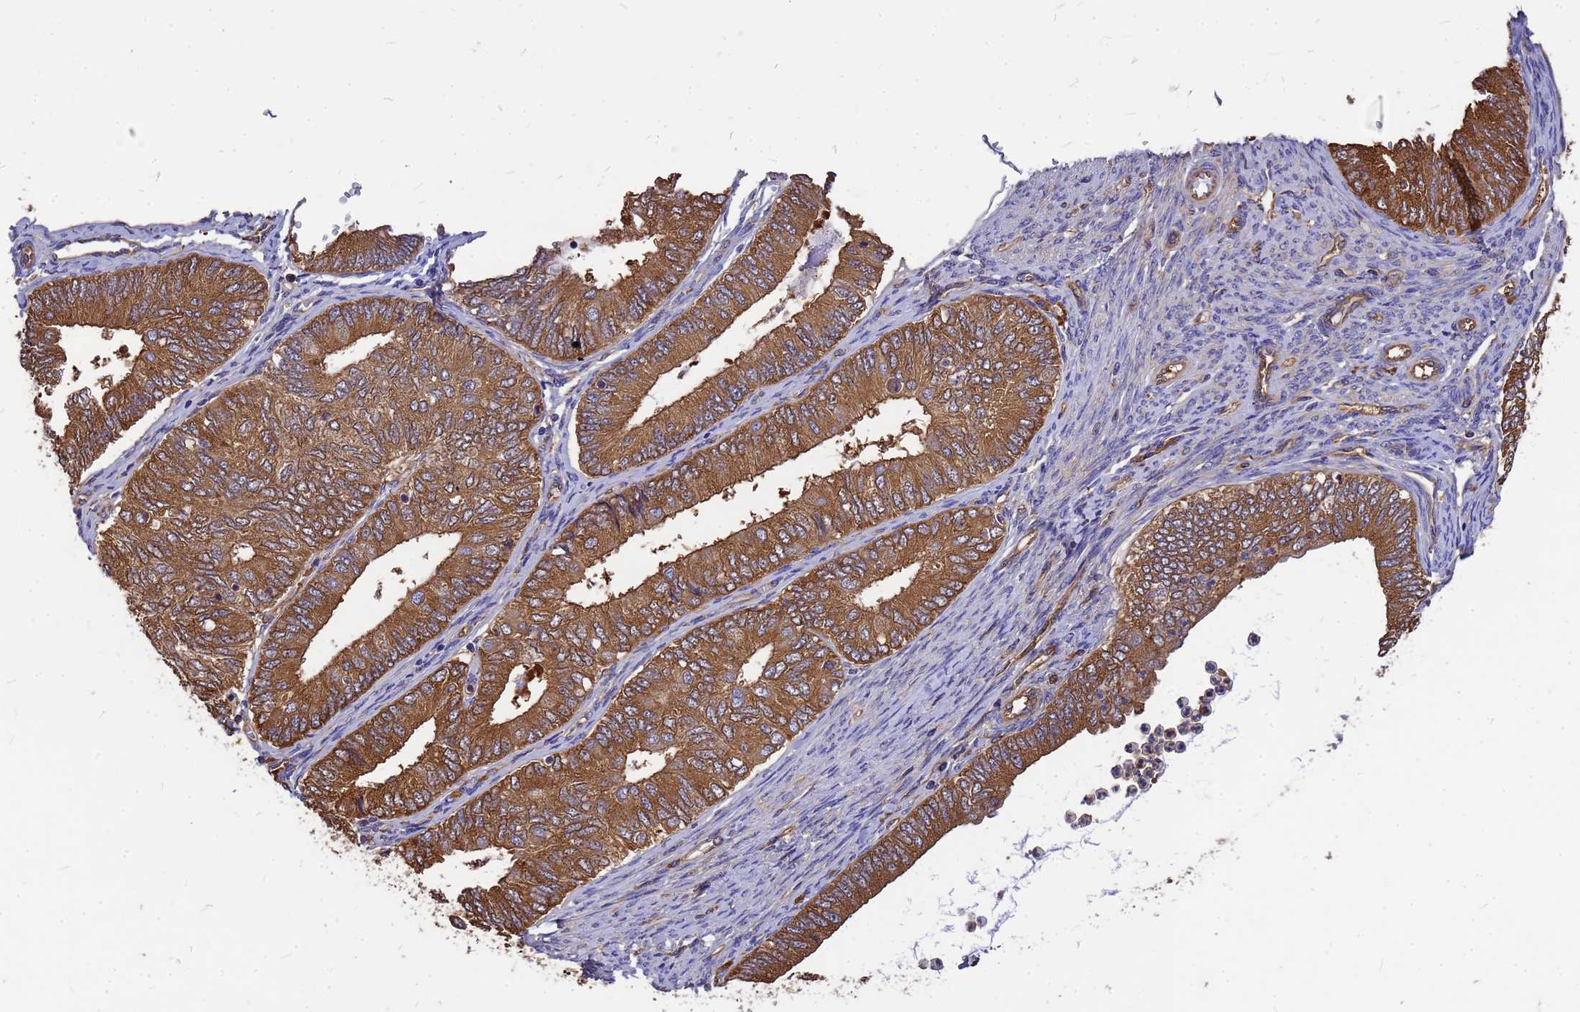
{"staining": {"intensity": "moderate", "quantity": ">75%", "location": "cytoplasmic/membranous"}, "tissue": "endometrial cancer", "cell_type": "Tumor cells", "image_type": "cancer", "snomed": [{"axis": "morphology", "description": "Adenocarcinoma, NOS"}, {"axis": "topography", "description": "Endometrium"}], "caption": "Approximately >75% of tumor cells in human adenocarcinoma (endometrial) display moderate cytoplasmic/membranous protein staining as visualized by brown immunohistochemical staining.", "gene": "GID4", "patient": {"sex": "female", "age": 68}}